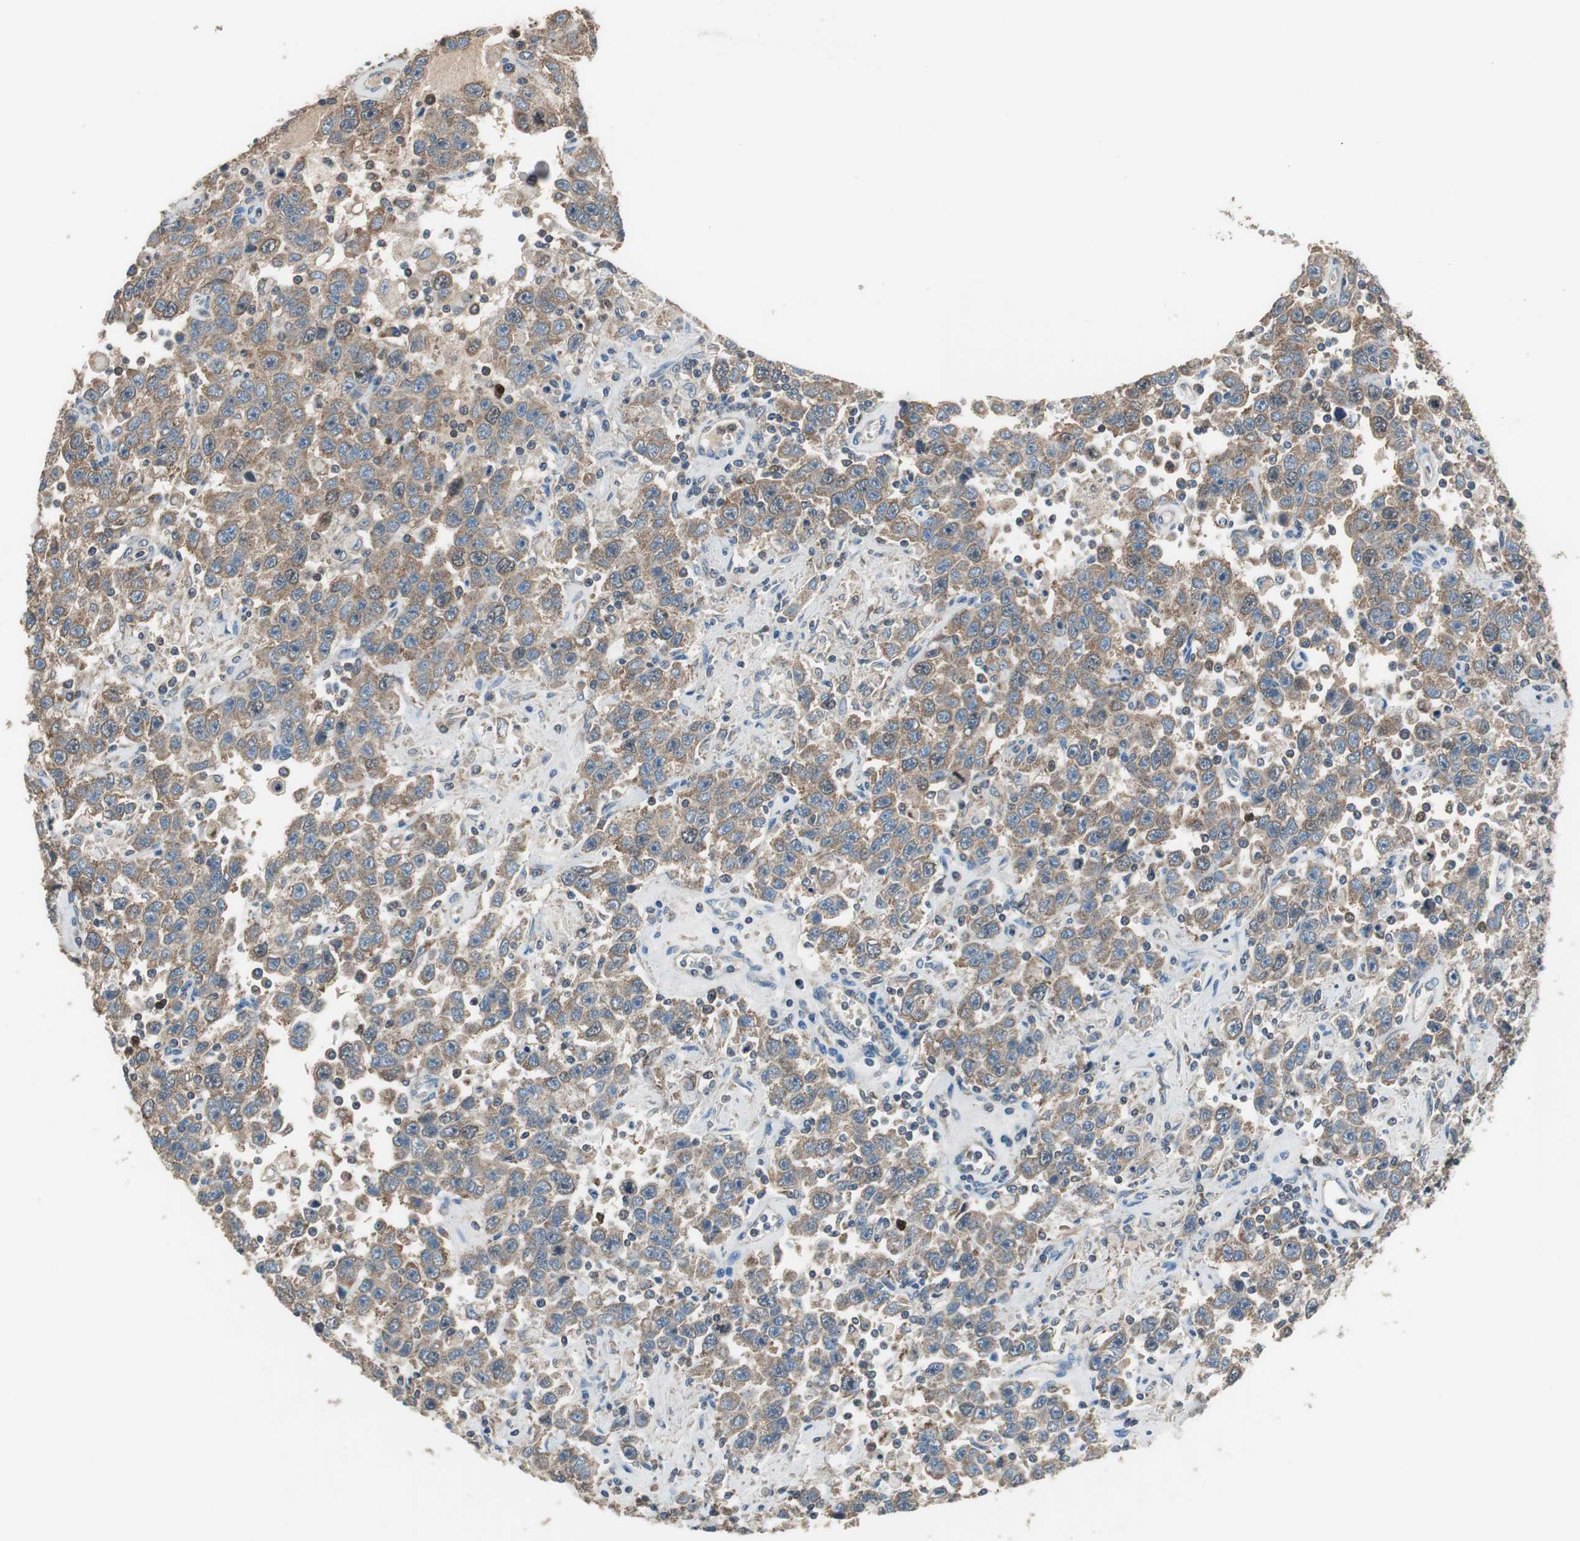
{"staining": {"intensity": "moderate", "quantity": ">75%", "location": "cytoplasmic/membranous,nuclear"}, "tissue": "testis cancer", "cell_type": "Tumor cells", "image_type": "cancer", "snomed": [{"axis": "morphology", "description": "Seminoma, NOS"}, {"axis": "topography", "description": "Testis"}], "caption": "A brown stain highlights moderate cytoplasmic/membranous and nuclear staining of a protein in testis cancer (seminoma) tumor cells.", "gene": "PI4KB", "patient": {"sex": "male", "age": 41}}